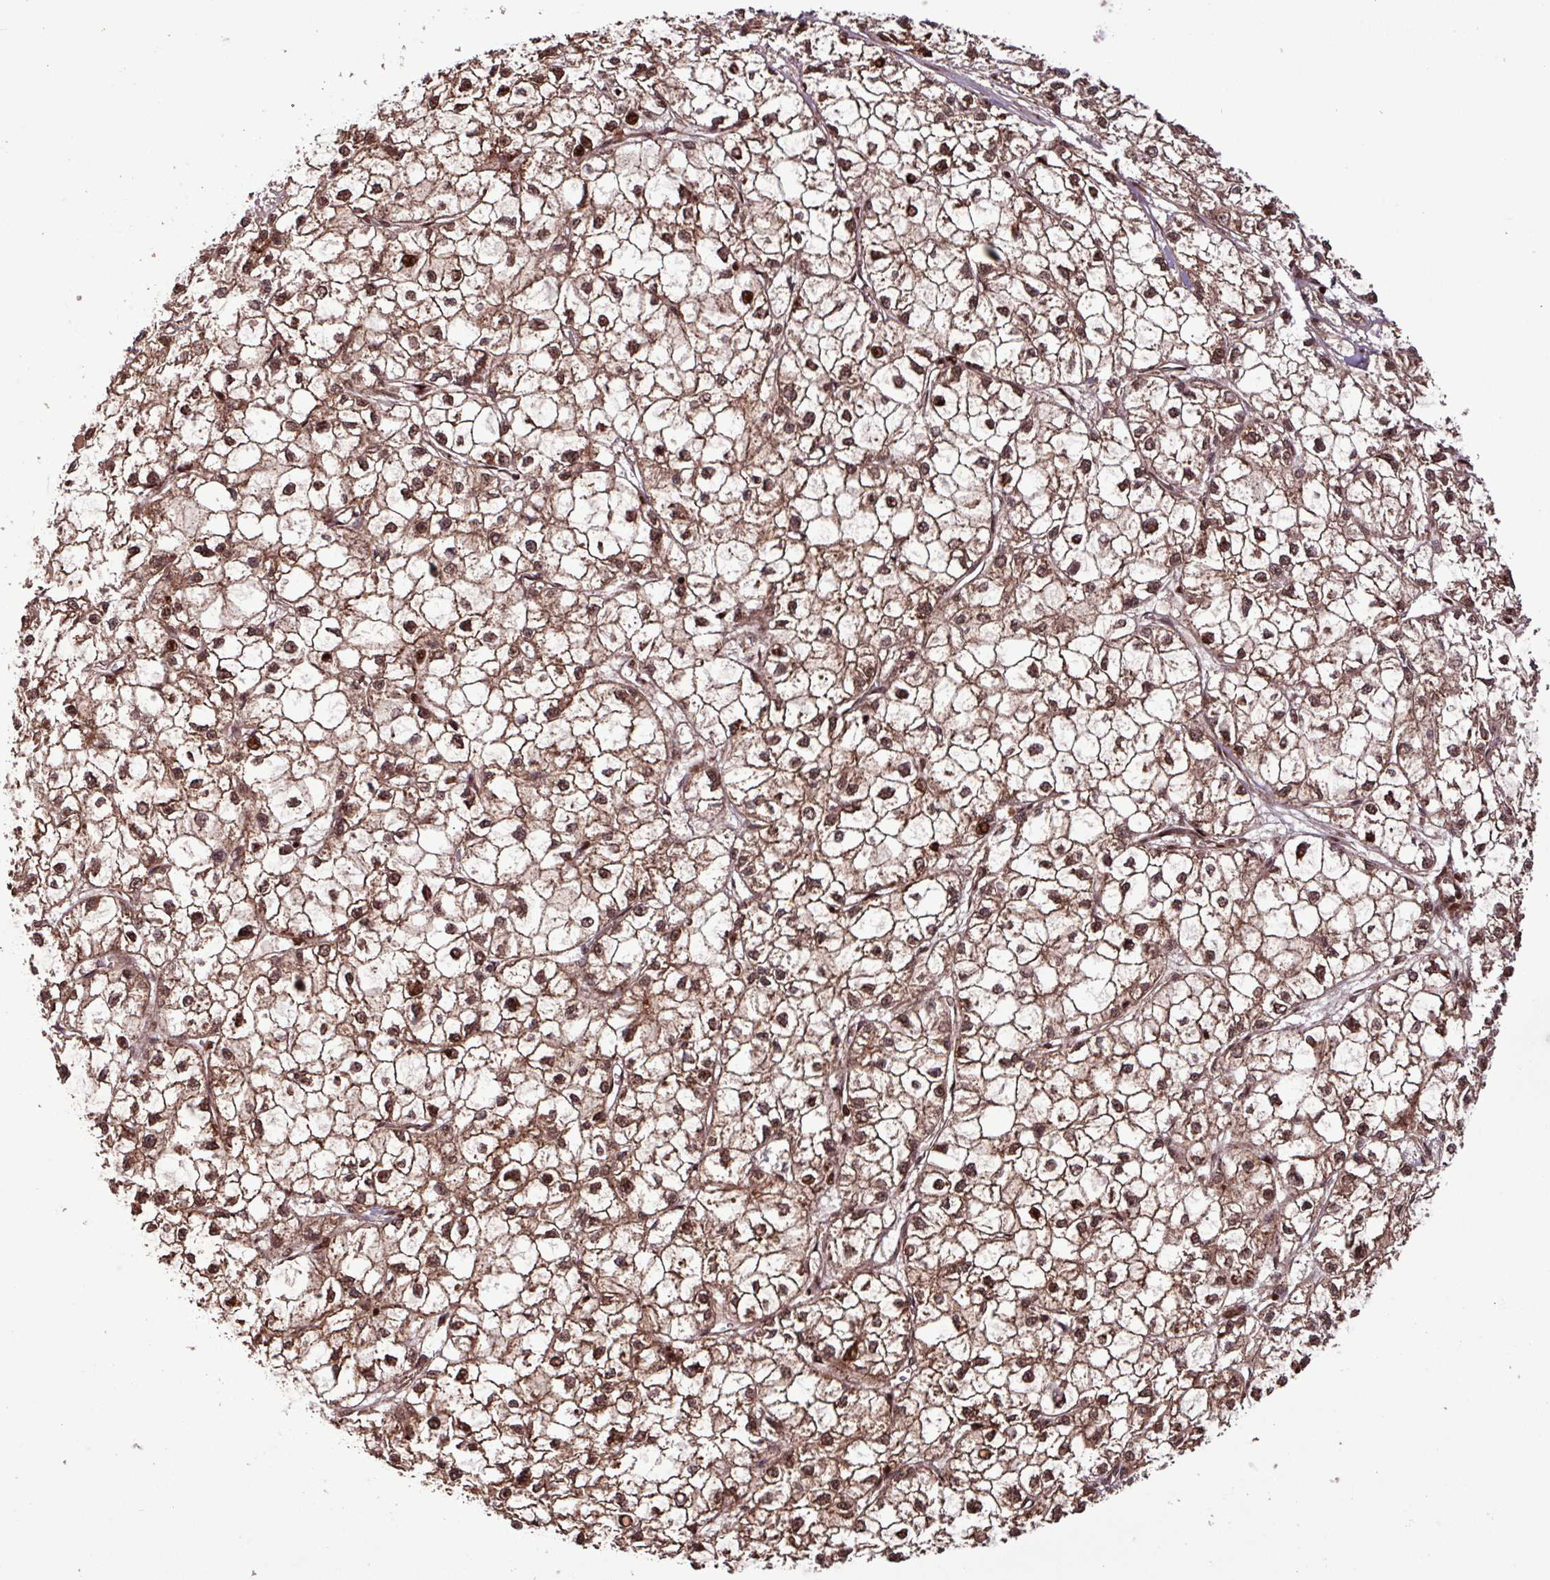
{"staining": {"intensity": "strong", "quantity": ">75%", "location": "nuclear"}, "tissue": "liver cancer", "cell_type": "Tumor cells", "image_type": "cancer", "snomed": [{"axis": "morphology", "description": "Carcinoma, Hepatocellular, NOS"}, {"axis": "topography", "description": "Liver"}], "caption": "Immunohistochemistry staining of hepatocellular carcinoma (liver), which reveals high levels of strong nuclear positivity in approximately >75% of tumor cells indicating strong nuclear protein positivity. The staining was performed using DAB (3,3'-diaminobenzidine) (brown) for protein detection and nuclei were counterstained in hematoxylin (blue).", "gene": "SLC22A24", "patient": {"sex": "female", "age": 43}}